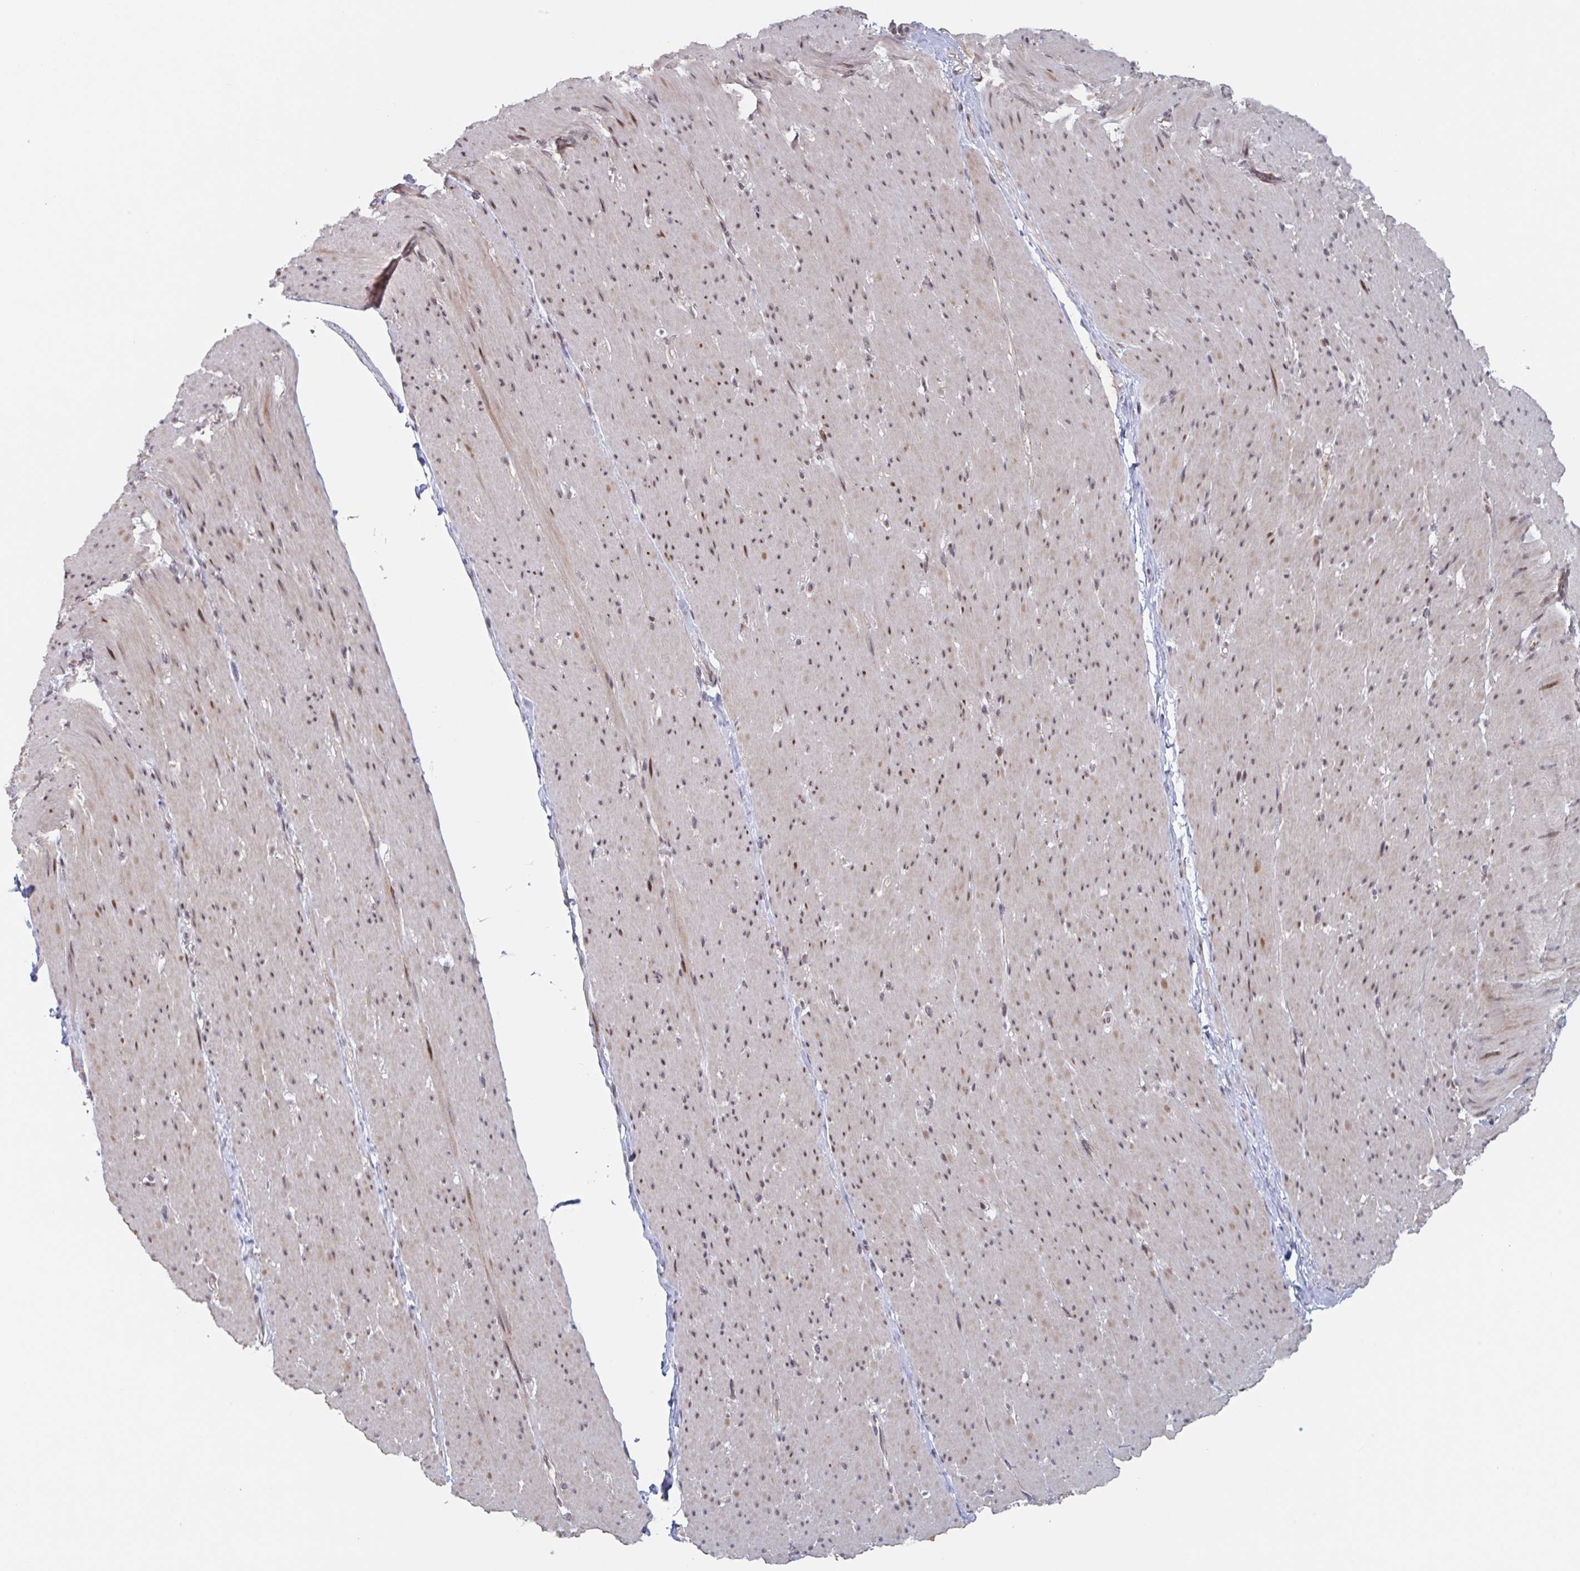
{"staining": {"intensity": "moderate", "quantity": "25%-75%", "location": "cytoplasmic/membranous,nuclear"}, "tissue": "smooth muscle", "cell_type": "Smooth muscle cells", "image_type": "normal", "snomed": [{"axis": "morphology", "description": "Normal tissue, NOS"}, {"axis": "topography", "description": "Smooth muscle"}, {"axis": "topography", "description": "Rectum"}], "caption": "DAB immunohistochemical staining of unremarkable human smooth muscle demonstrates moderate cytoplasmic/membranous,nuclear protein positivity in about 25%-75% of smooth muscle cells.", "gene": "RNF212", "patient": {"sex": "male", "age": 53}}